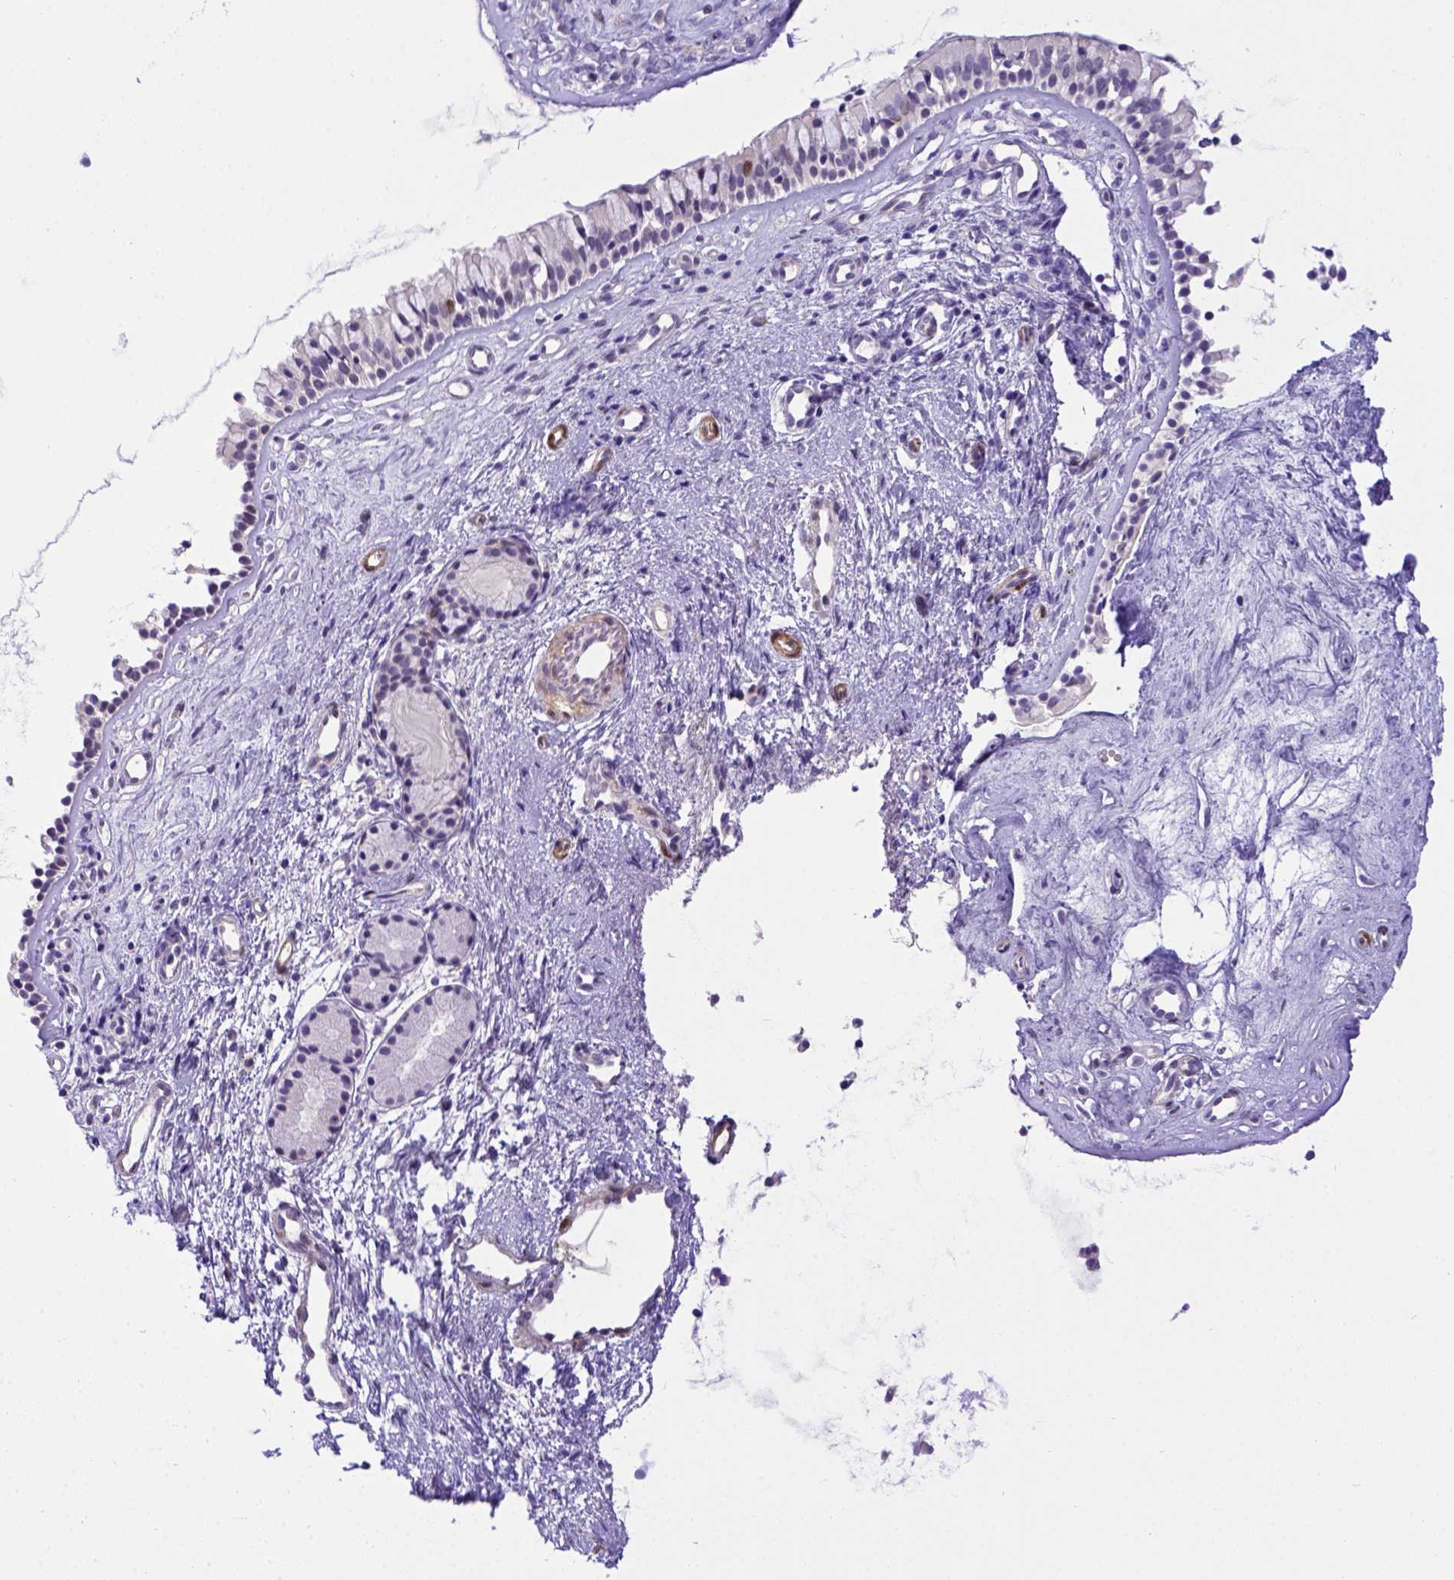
{"staining": {"intensity": "negative", "quantity": "none", "location": "none"}, "tissue": "nasopharynx", "cell_type": "Respiratory epithelial cells", "image_type": "normal", "snomed": [{"axis": "morphology", "description": "Normal tissue, NOS"}, {"axis": "topography", "description": "Nasopharynx"}], "caption": "High magnification brightfield microscopy of unremarkable nasopharynx stained with DAB (brown) and counterstained with hematoxylin (blue): respiratory epithelial cells show no significant expression.", "gene": "BTN1A1", "patient": {"sex": "female", "age": 52}}